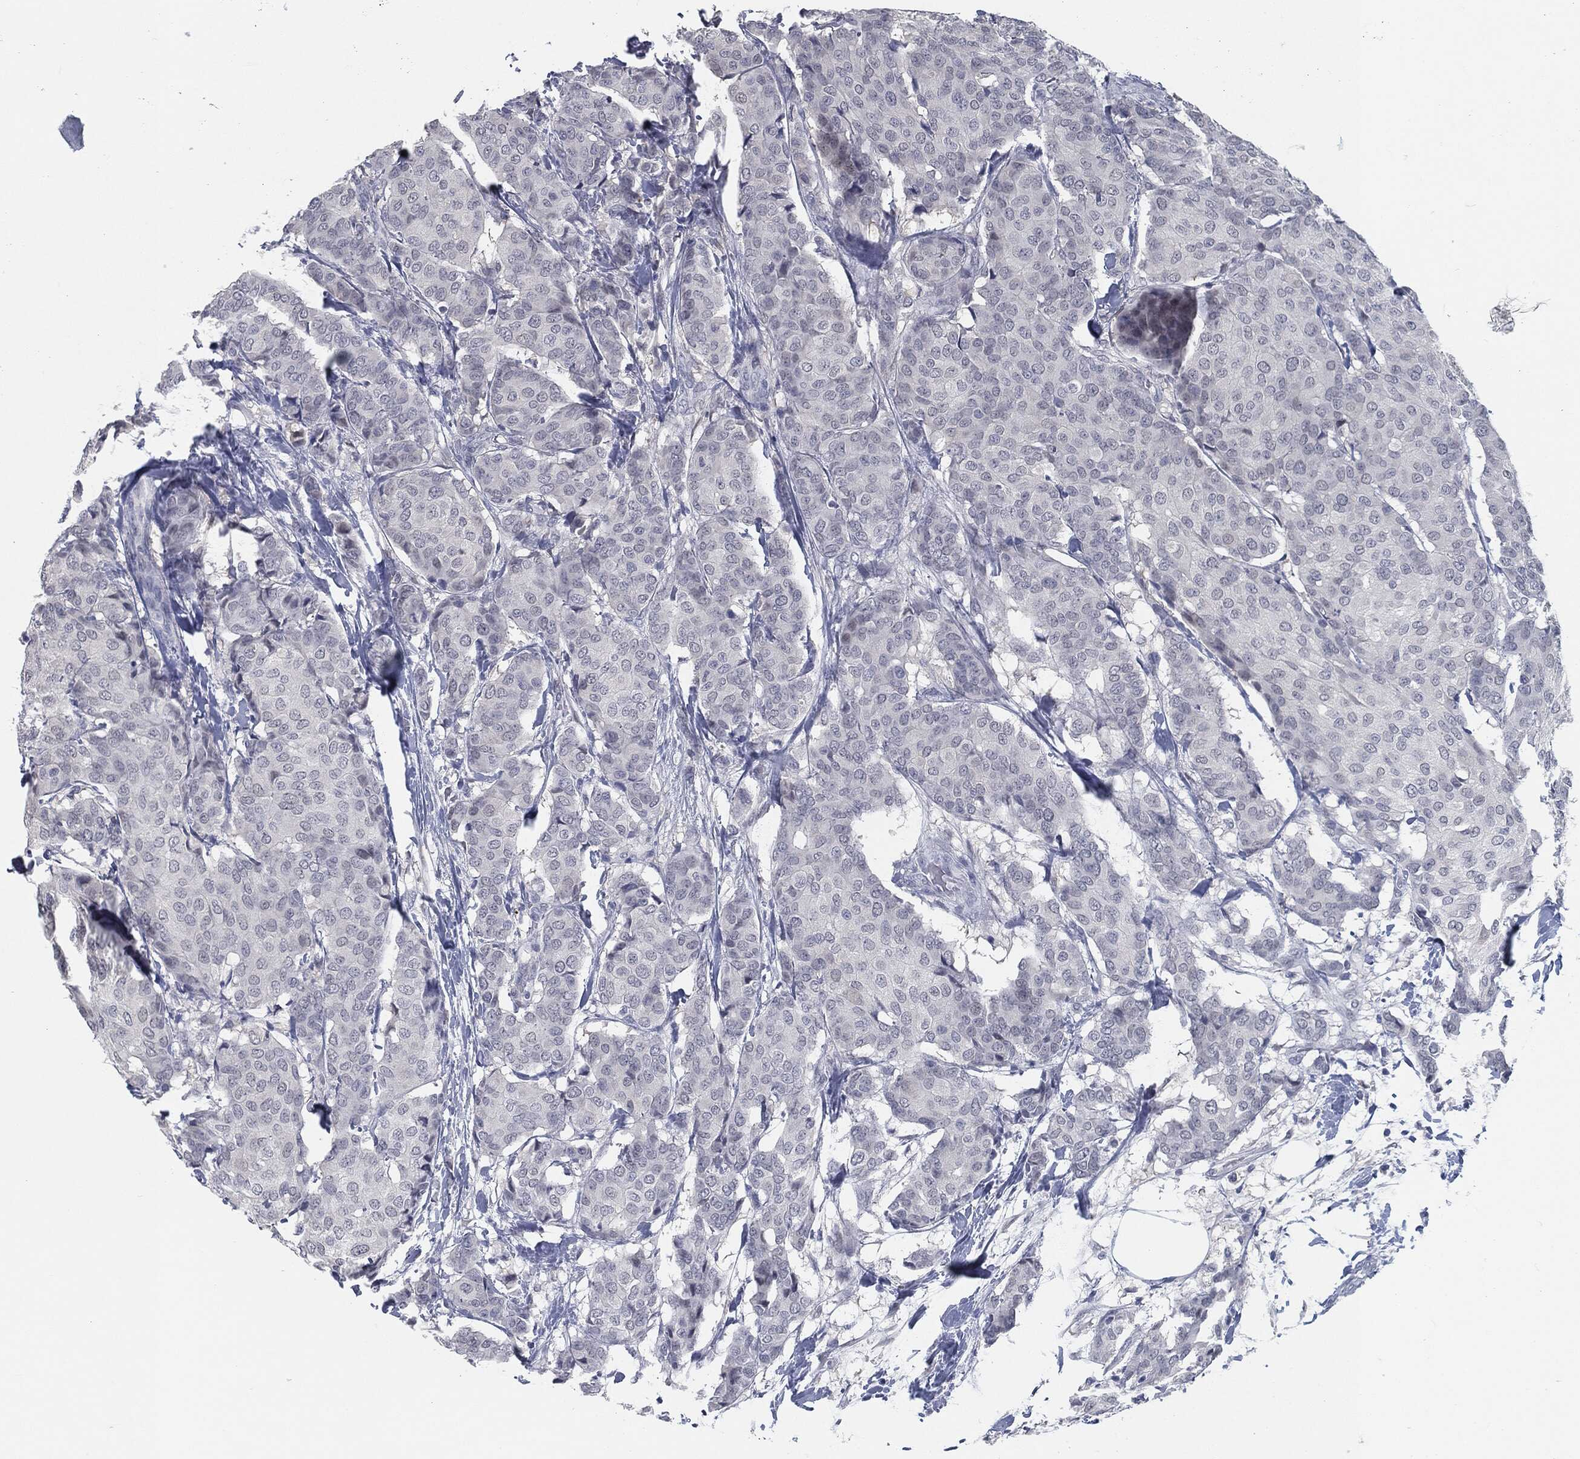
{"staining": {"intensity": "negative", "quantity": "none", "location": "none"}, "tissue": "breast cancer", "cell_type": "Tumor cells", "image_type": "cancer", "snomed": [{"axis": "morphology", "description": "Duct carcinoma"}, {"axis": "topography", "description": "Breast"}], "caption": "The image displays no significant positivity in tumor cells of breast cancer.", "gene": "PROM1", "patient": {"sex": "female", "age": 75}}